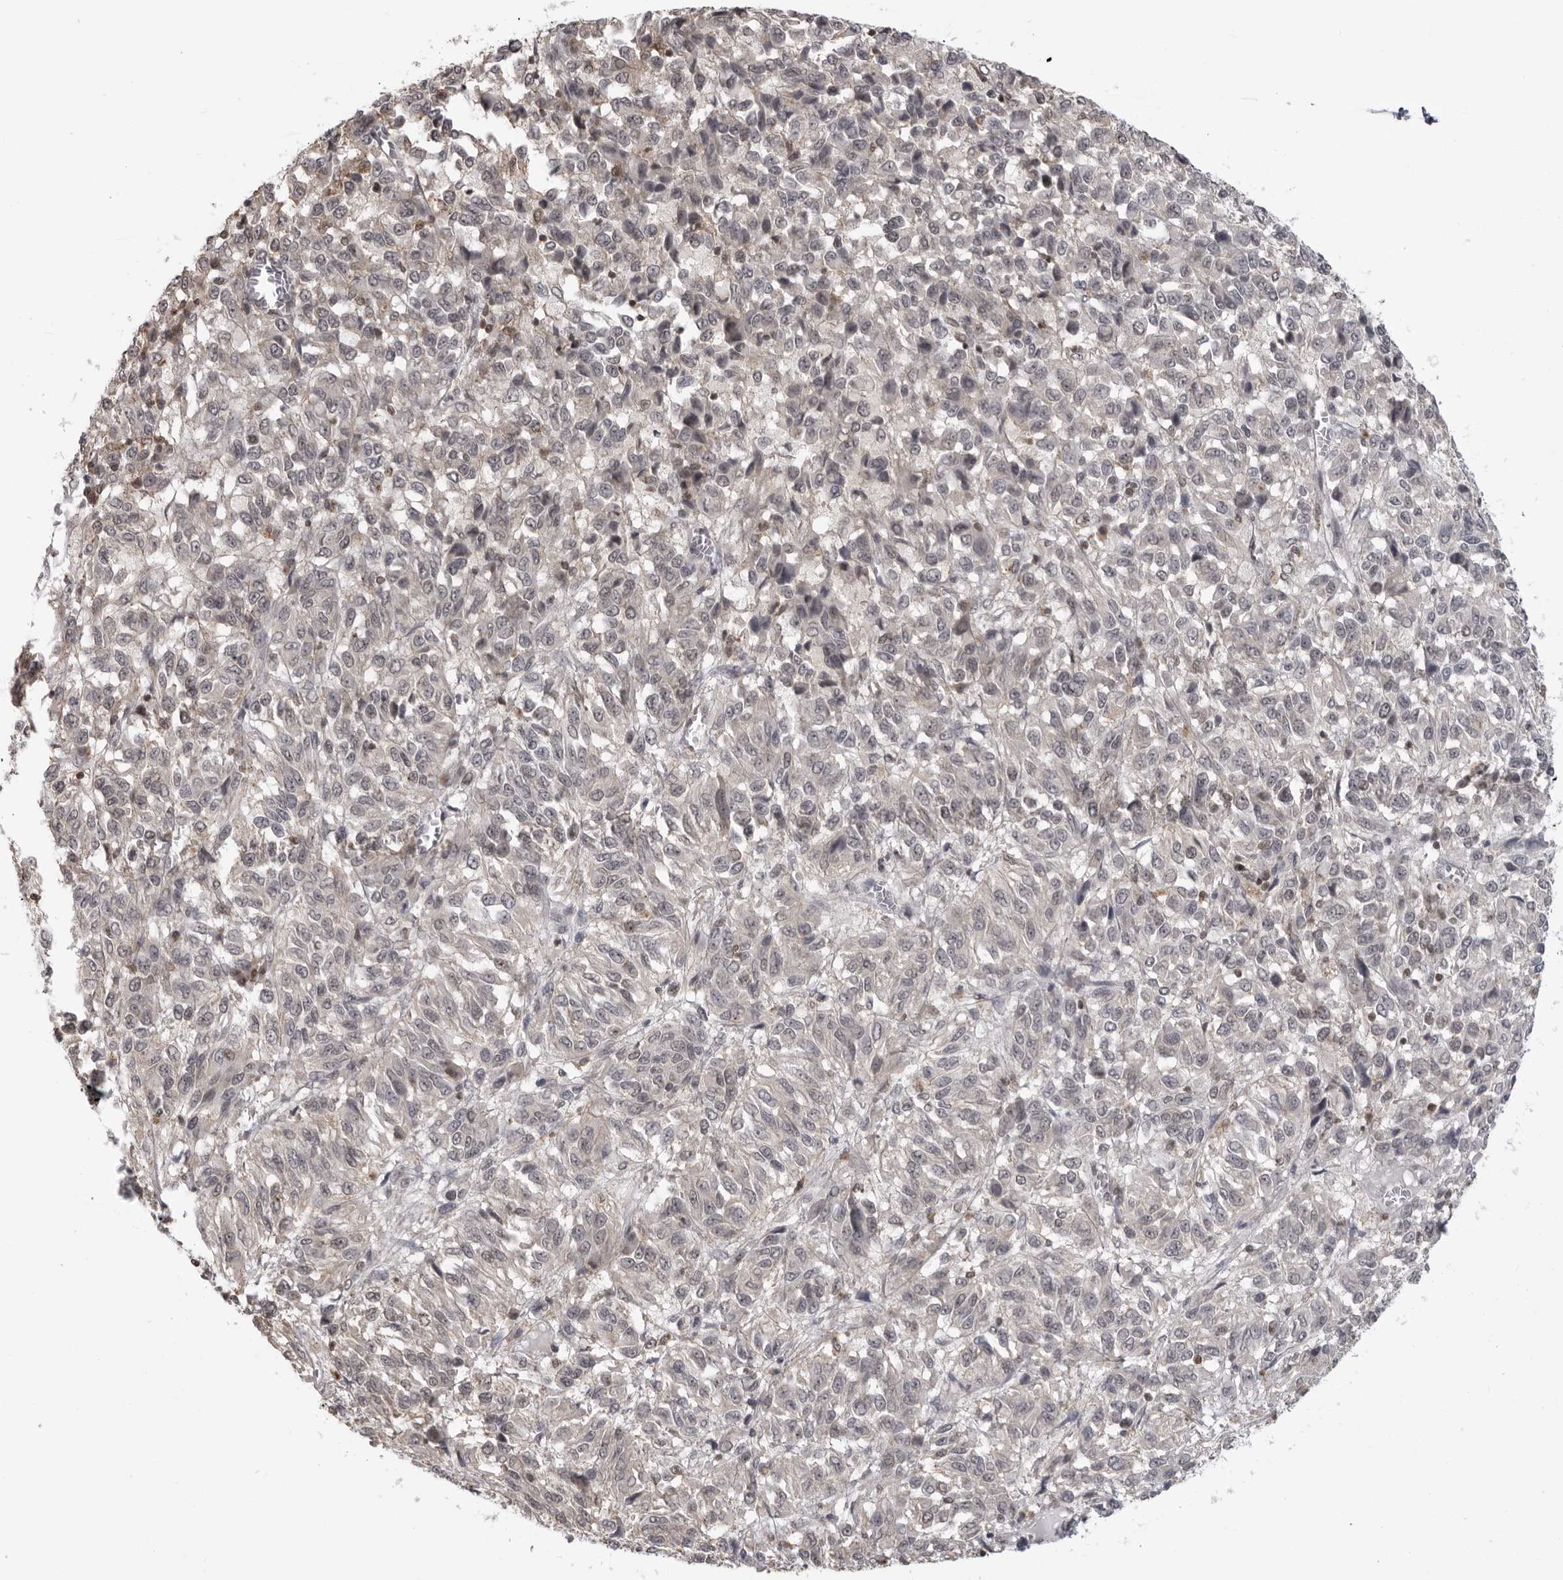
{"staining": {"intensity": "negative", "quantity": "none", "location": "none"}, "tissue": "melanoma", "cell_type": "Tumor cells", "image_type": "cancer", "snomed": [{"axis": "morphology", "description": "Malignant melanoma, Metastatic site"}, {"axis": "topography", "description": "Lung"}], "caption": "Protein analysis of malignant melanoma (metastatic site) reveals no significant positivity in tumor cells.", "gene": "PDCL3", "patient": {"sex": "male", "age": 64}}